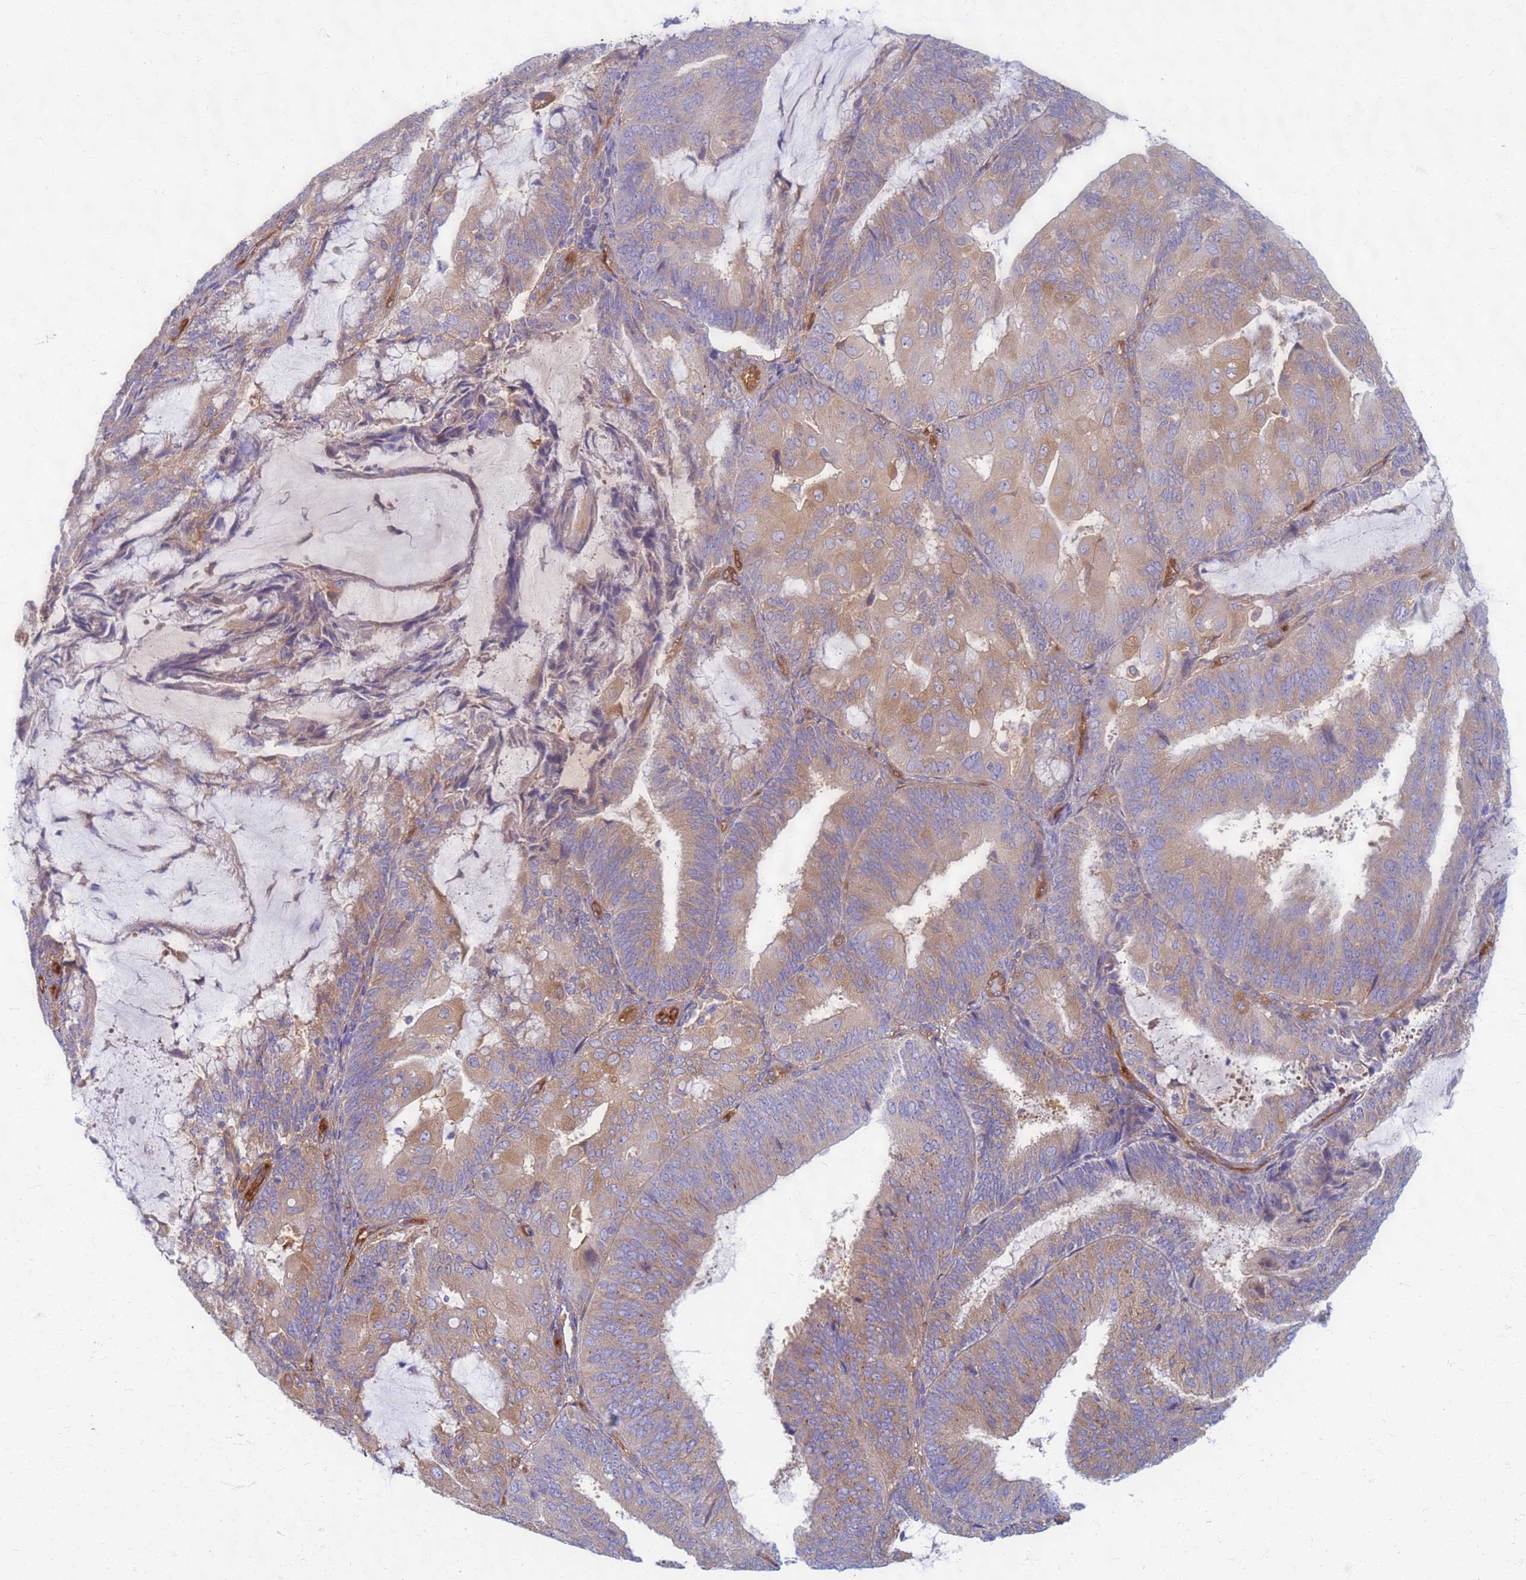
{"staining": {"intensity": "weak", "quantity": ">75%", "location": "cytoplasmic/membranous"}, "tissue": "endometrial cancer", "cell_type": "Tumor cells", "image_type": "cancer", "snomed": [{"axis": "morphology", "description": "Adenocarcinoma, NOS"}, {"axis": "topography", "description": "Endometrium"}], "caption": "Weak cytoplasmic/membranous expression for a protein is identified in about >75% of tumor cells of endometrial cancer using IHC.", "gene": "EEA1", "patient": {"sex": "female", "age": 81}}